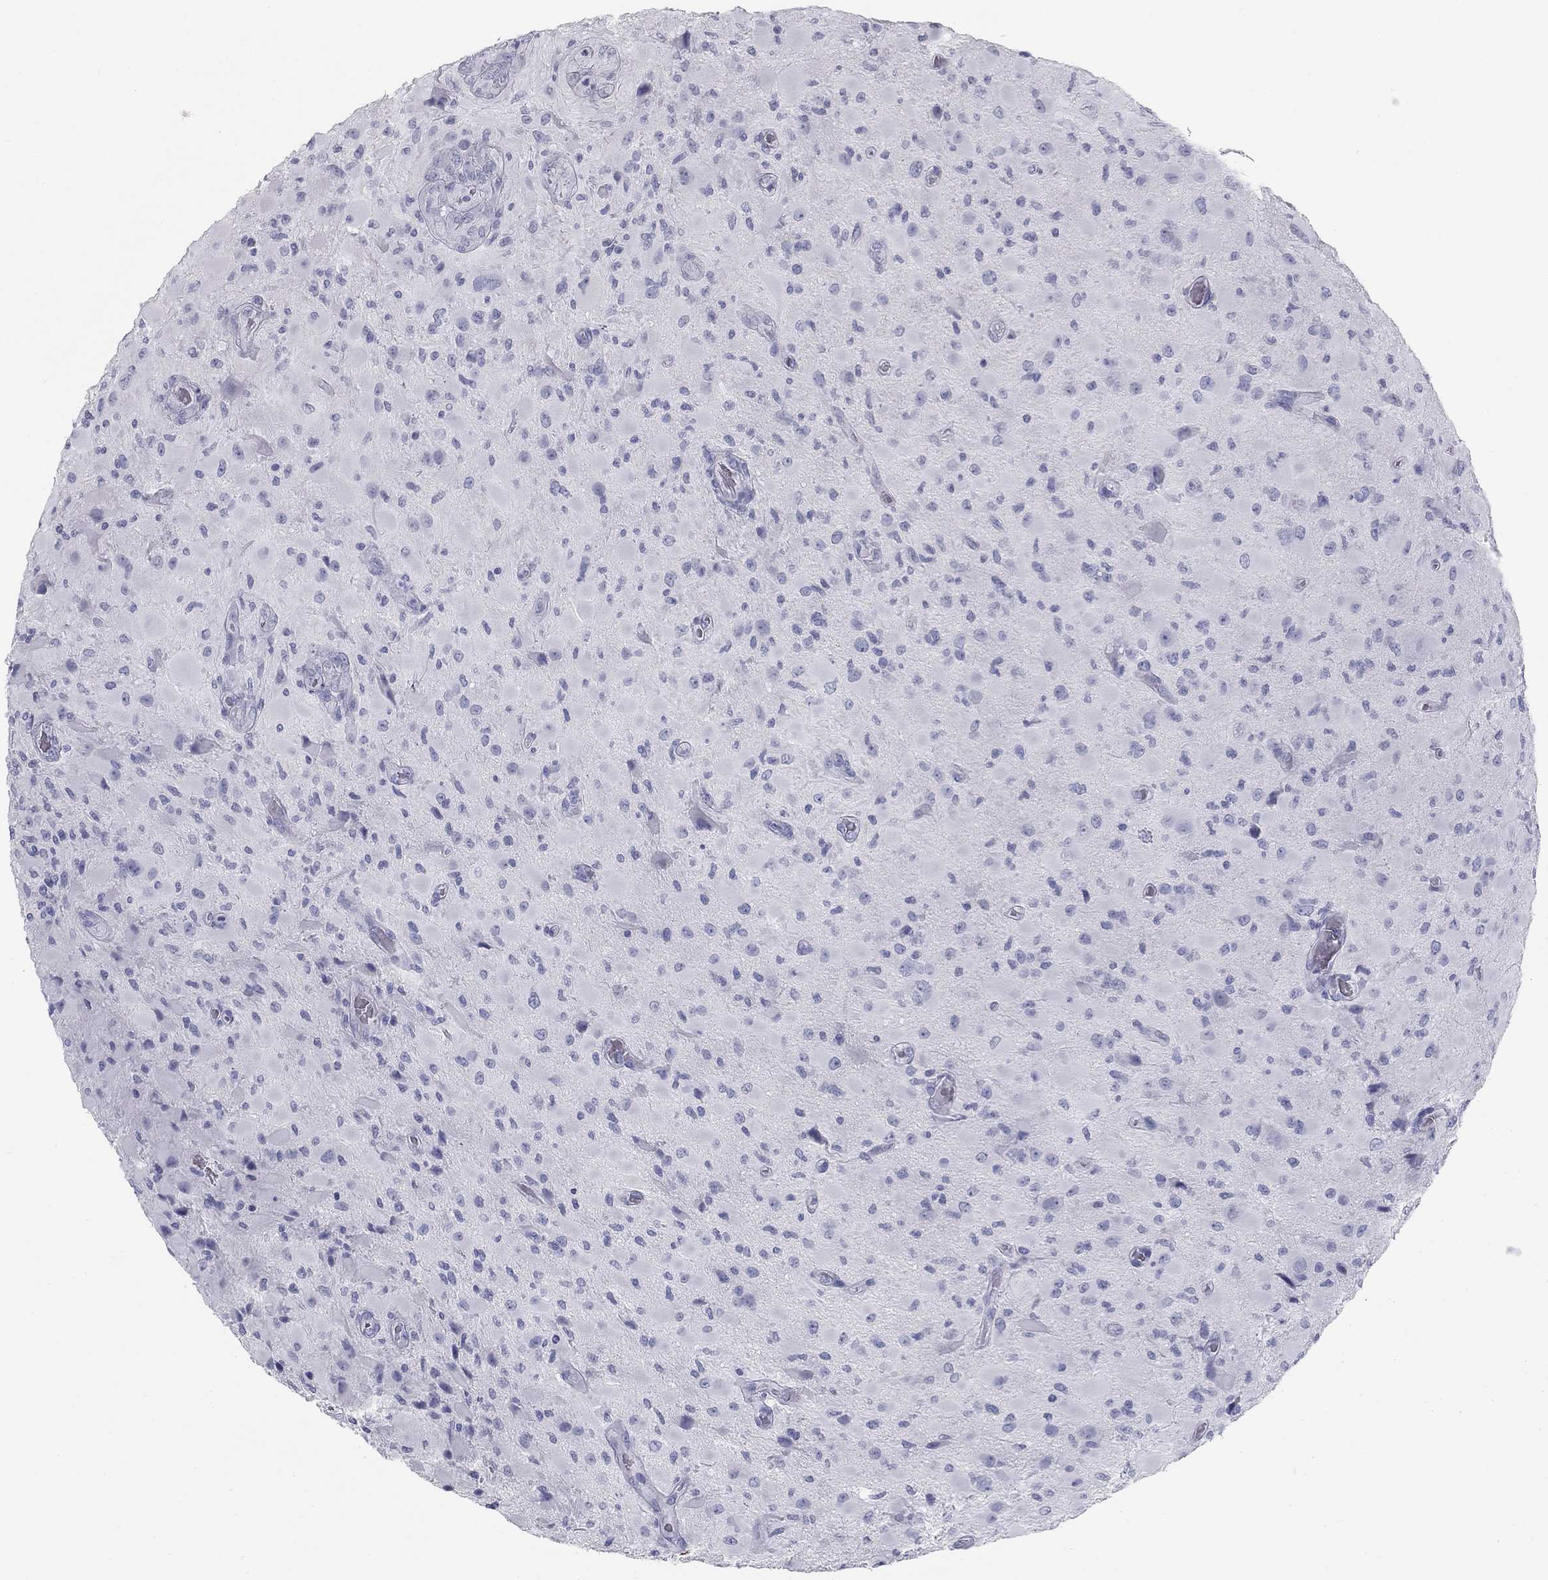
{"staining": {"intensity": "negative", "quantity": "none", "location": "none"}, "tissue": "glioma", "cell_type": "Tumor cells", "image_type": "cancer", "snomed": [{"axis": "morphology", "description": "Glioma, malignant, High grade"}, {"axis": "topography", "description": "Cerebral cortex"}], "caption": "Immunohistochemistry micrograph of human high-grade glioma (malignant) stained for a protein (brown), which demonstrates no positivity in tumor cells.", "gene": "SULT2B1", "patient": {"sex": "male", "age": 35}}